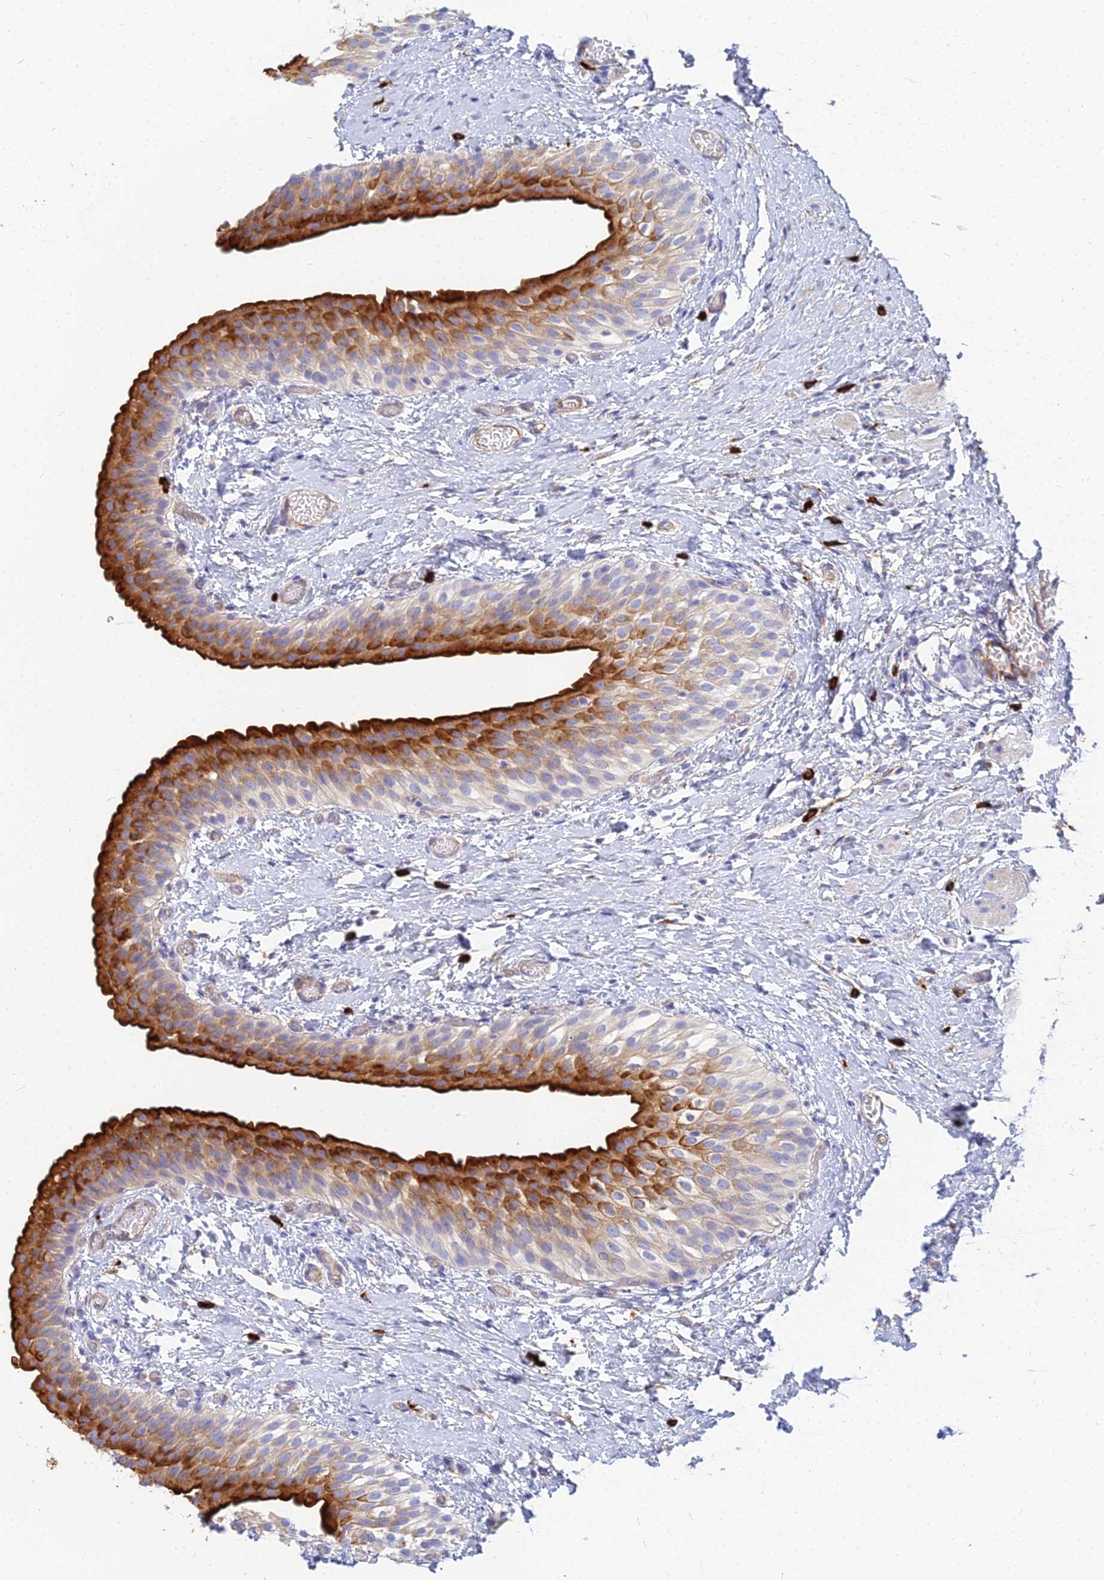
{"staining": {"intensity": "strong", "quantity": "25%-75%", "location": "cytoplasmic/membranous"}, "tissue": "urinary bladder", "cell_type": "Urothelial cells", "image_type": "normal", "snomed": [{"axis": "morphology", "description": "Normal tissue, NOS"}, {"axis": "topography", "description": "Urinary bladder"}], "caption": "DAB immunohistochemical staining of unremarkable human urinary bladder shows strong cytoplasmic/membranous protein staining in approximately 25%-75% of urothelial cells.", "gene": "VAT1", "patient": {"sex": "male", "age": 1}}